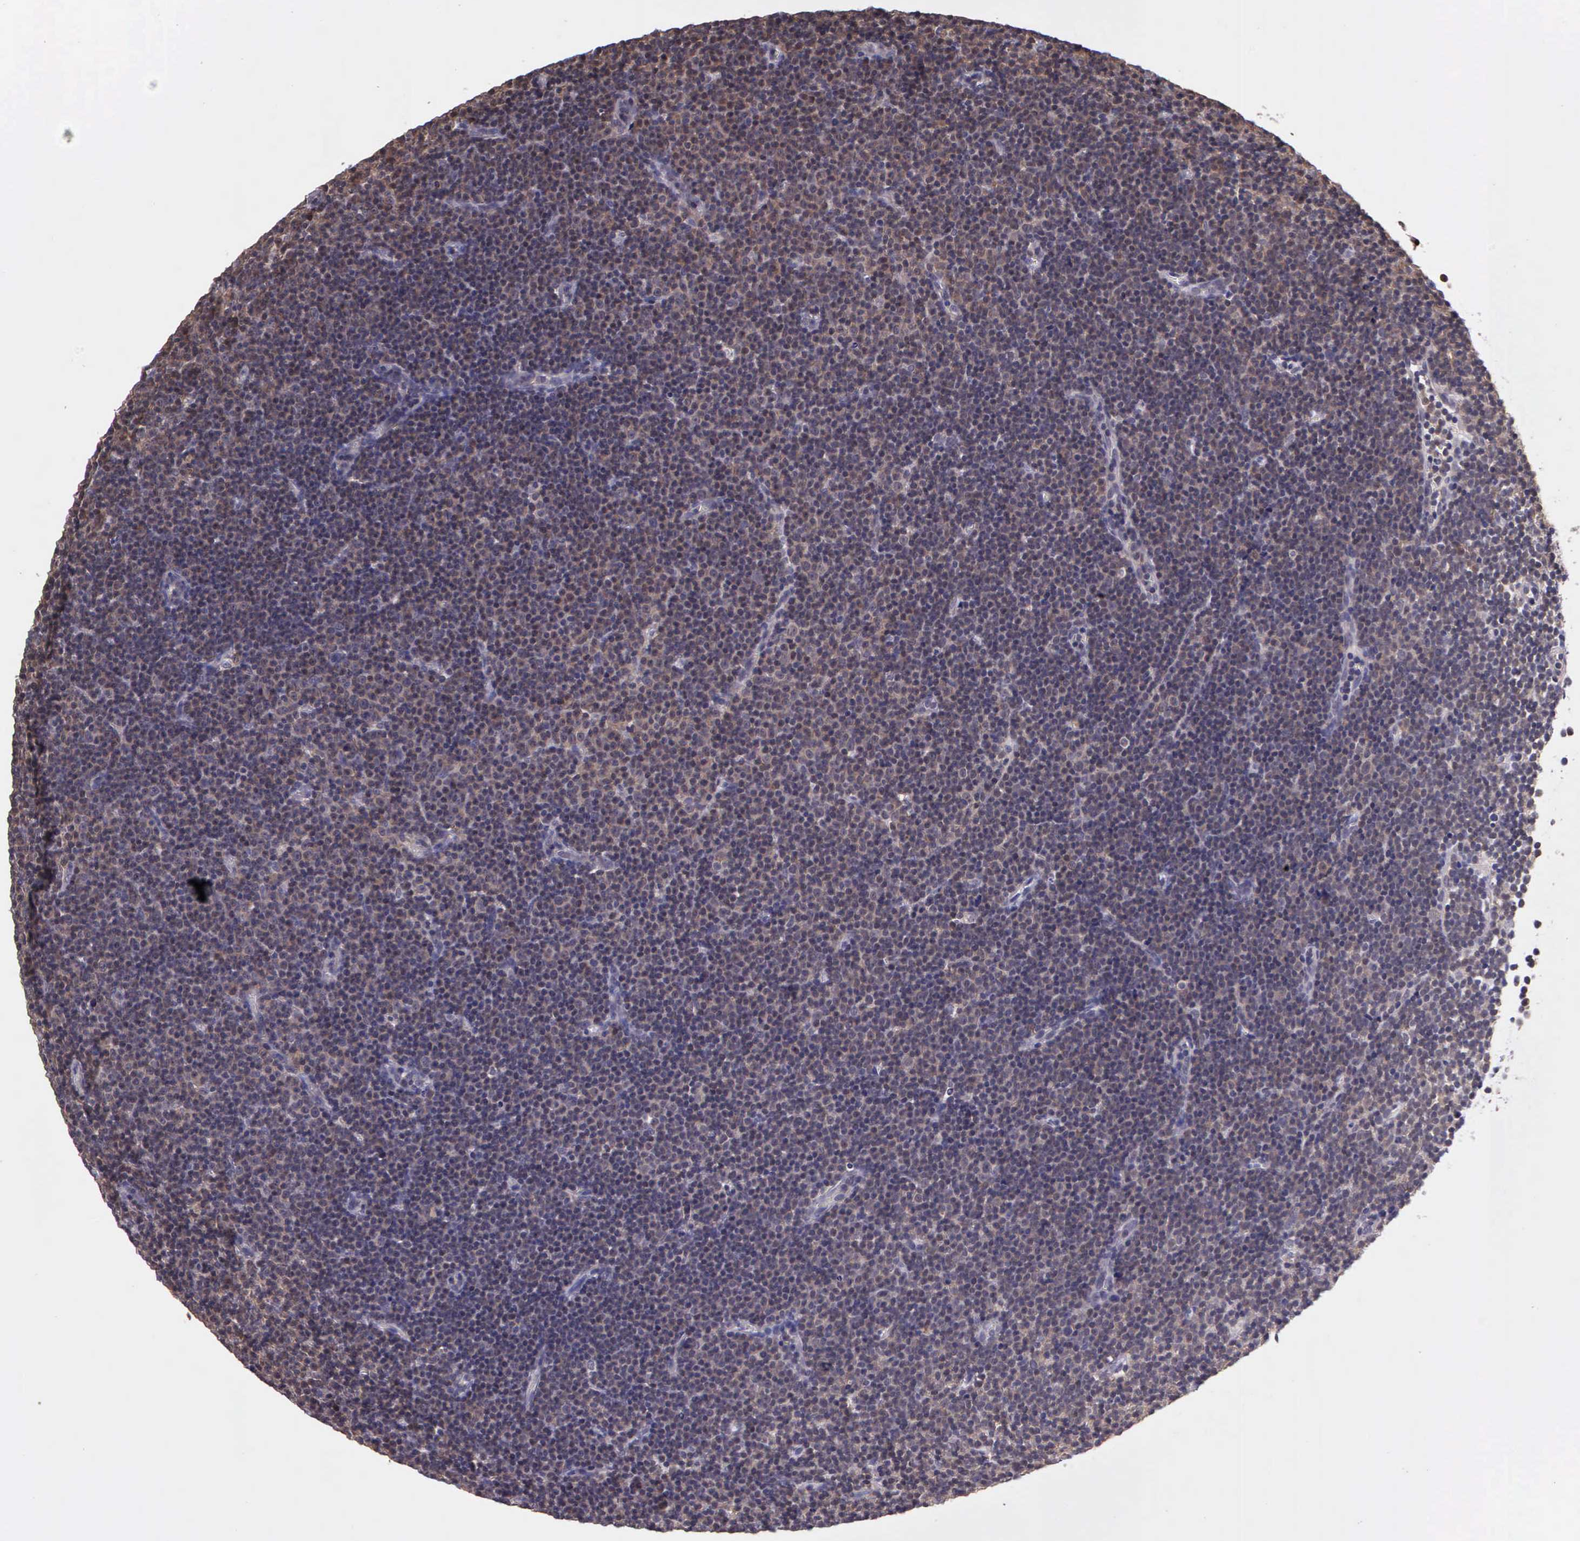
{"staining": {"intensity": "negative", "quantity": "none", "location": "none"}, "tissue": "lymphoma", "cell_type": "Tumor cells", "image_type": "cancer", "snomed": [{"axis": "morphology", "description": "Malignant lymphoma, non-Hodgkin's type, Low grade"}, {"axis": "topography", "description": "Lymph node"}], "caption": "Lymphoma was stained to show a protein in brown. There is no significant staining in tumor cells.", "gene": "IGBP1", "patient": {"sex": "male", "age": 57}}